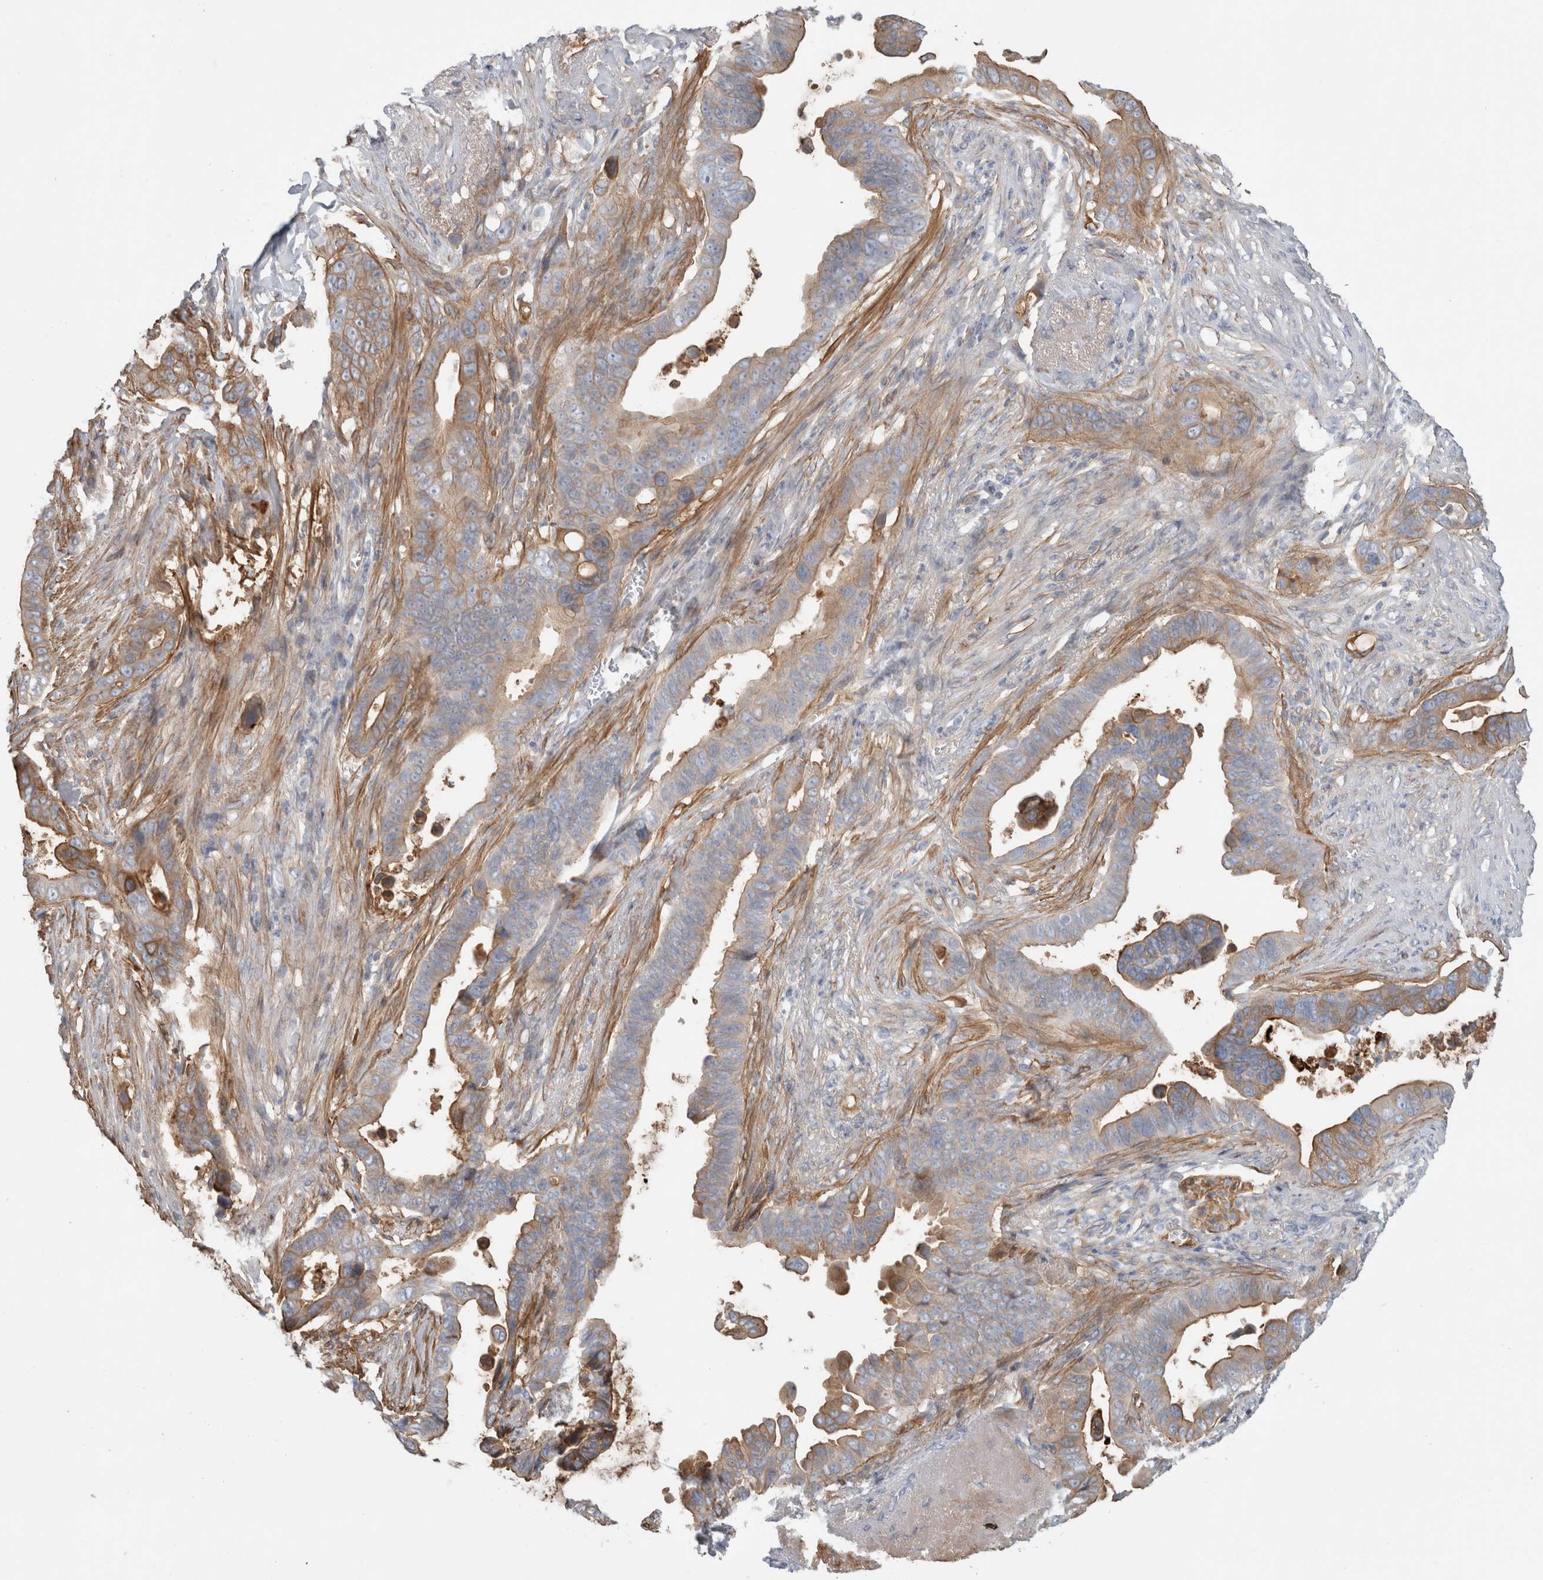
{"staining": {"intensity": "moderate", "quantity": "25%-75%", "location": "cytoplasmic/membranous"}, "tissue": "pancreatic cancer", "cell_type": "Tumor cells", "image_type": "cancer", "snomed": [{"axis": "morphology", "description": "Adenocarcinoma, NOS"}, {"axis": "topography", "description": "Pancreas"}], "caption": "The immunohistochemical stain shows moderate cytoplasmic/membranous staining in tumor cells of pancreatic cancer tissue.", "gene": "CFI", "patient": {"sex": "female", "age": 72}}